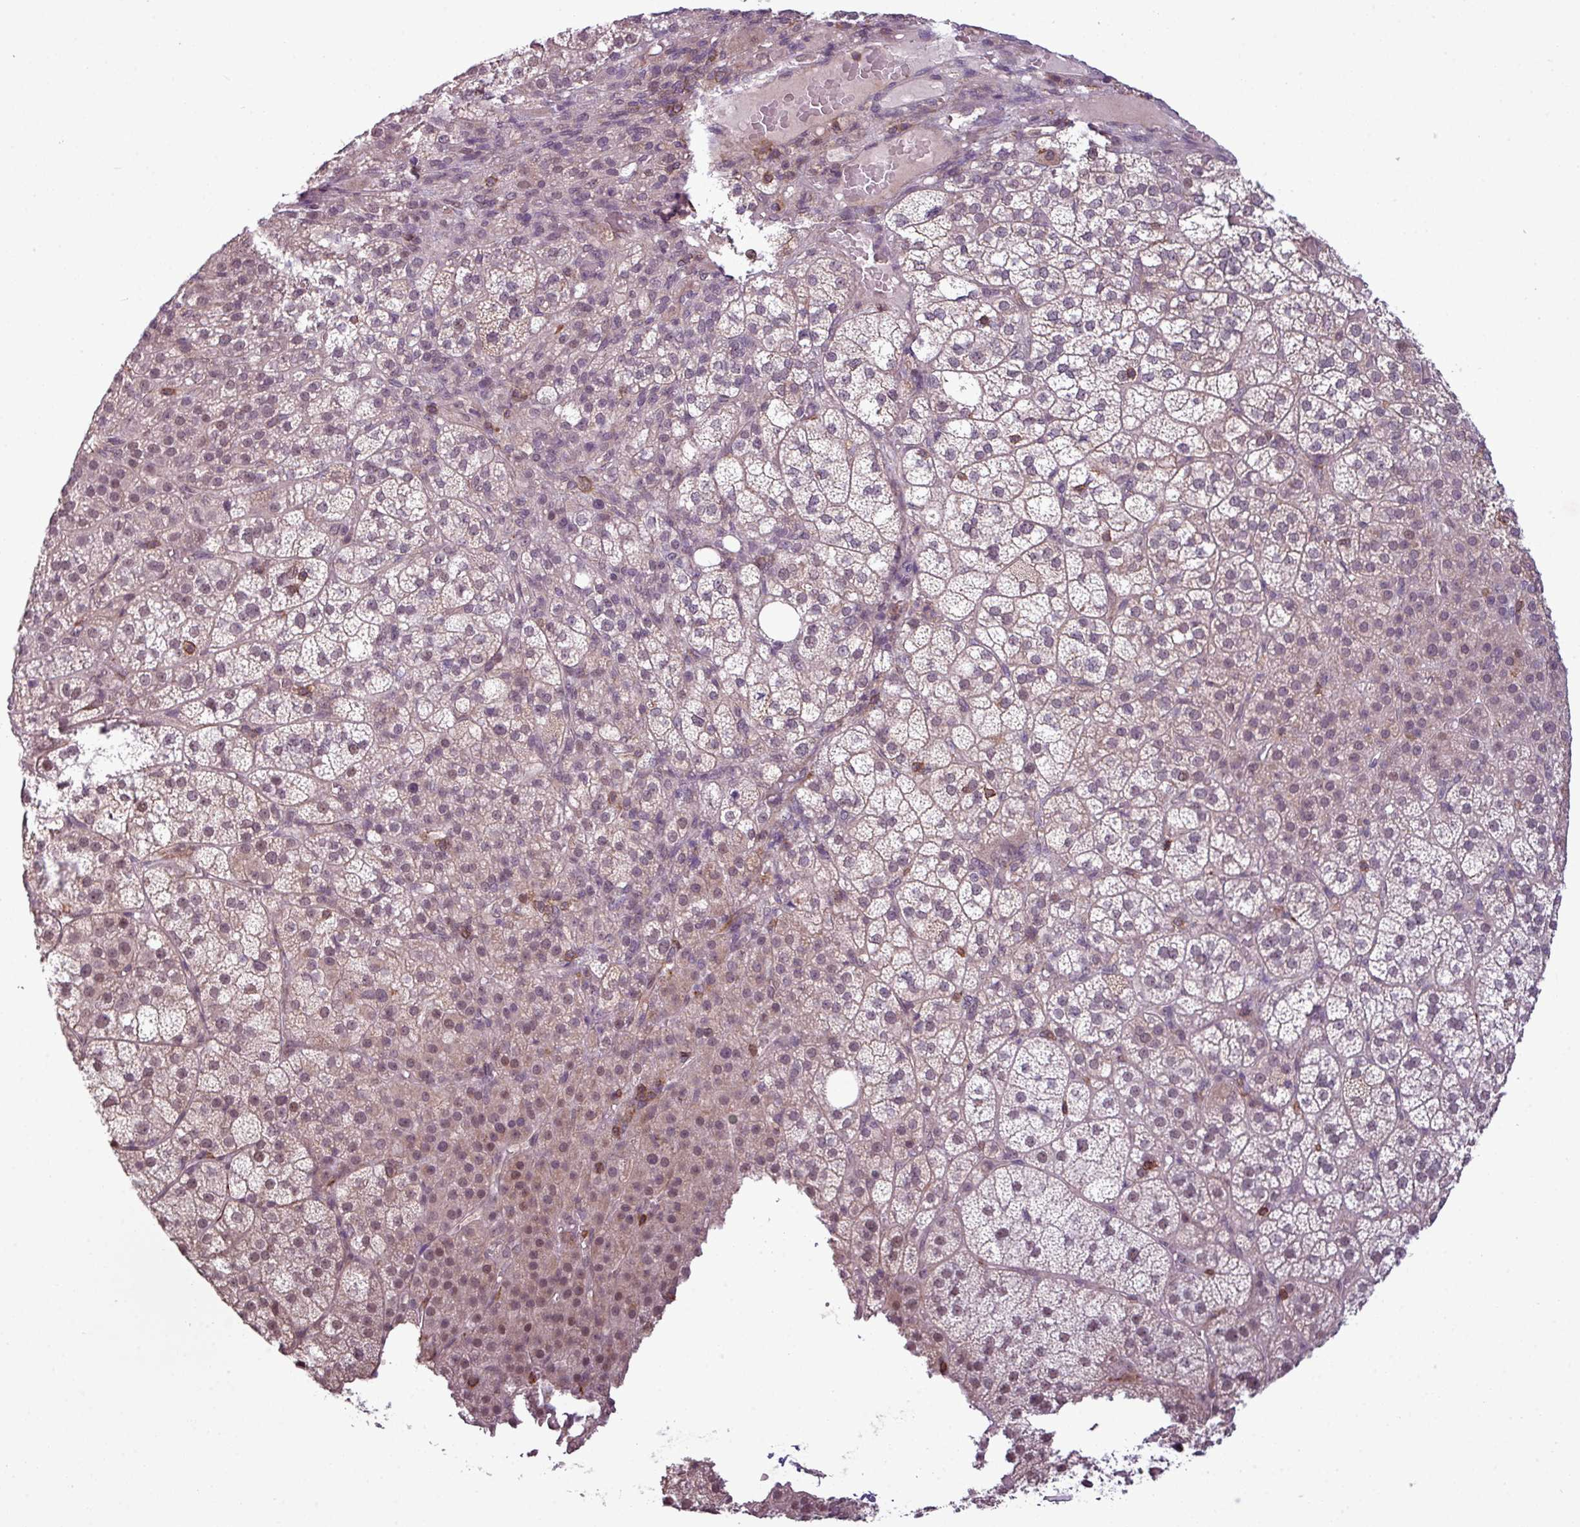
{"staining": {"intensity": "weak", "quantity": "25%-75%", "location": "cytoplasmic/membranous,nuclear"}, "tissue": "adrenal gland", "cell_type": "Glandular cells", "image_type": "normal", "snomed": [{"axis": "morphology", "description": "Normal tissue, NOS"}, {"axis": "topography", "description": "Adrenal gland"}], "caption": "The image displays immunohistochemical staining of benign adrenal gland. There is weak cytoplasmic/membranous,nuclear positivity is present in approximately 25%-75% of glandular cells.", "gene": "ZC2HC1C", "patient": {"sex": "female", "age": 60}}